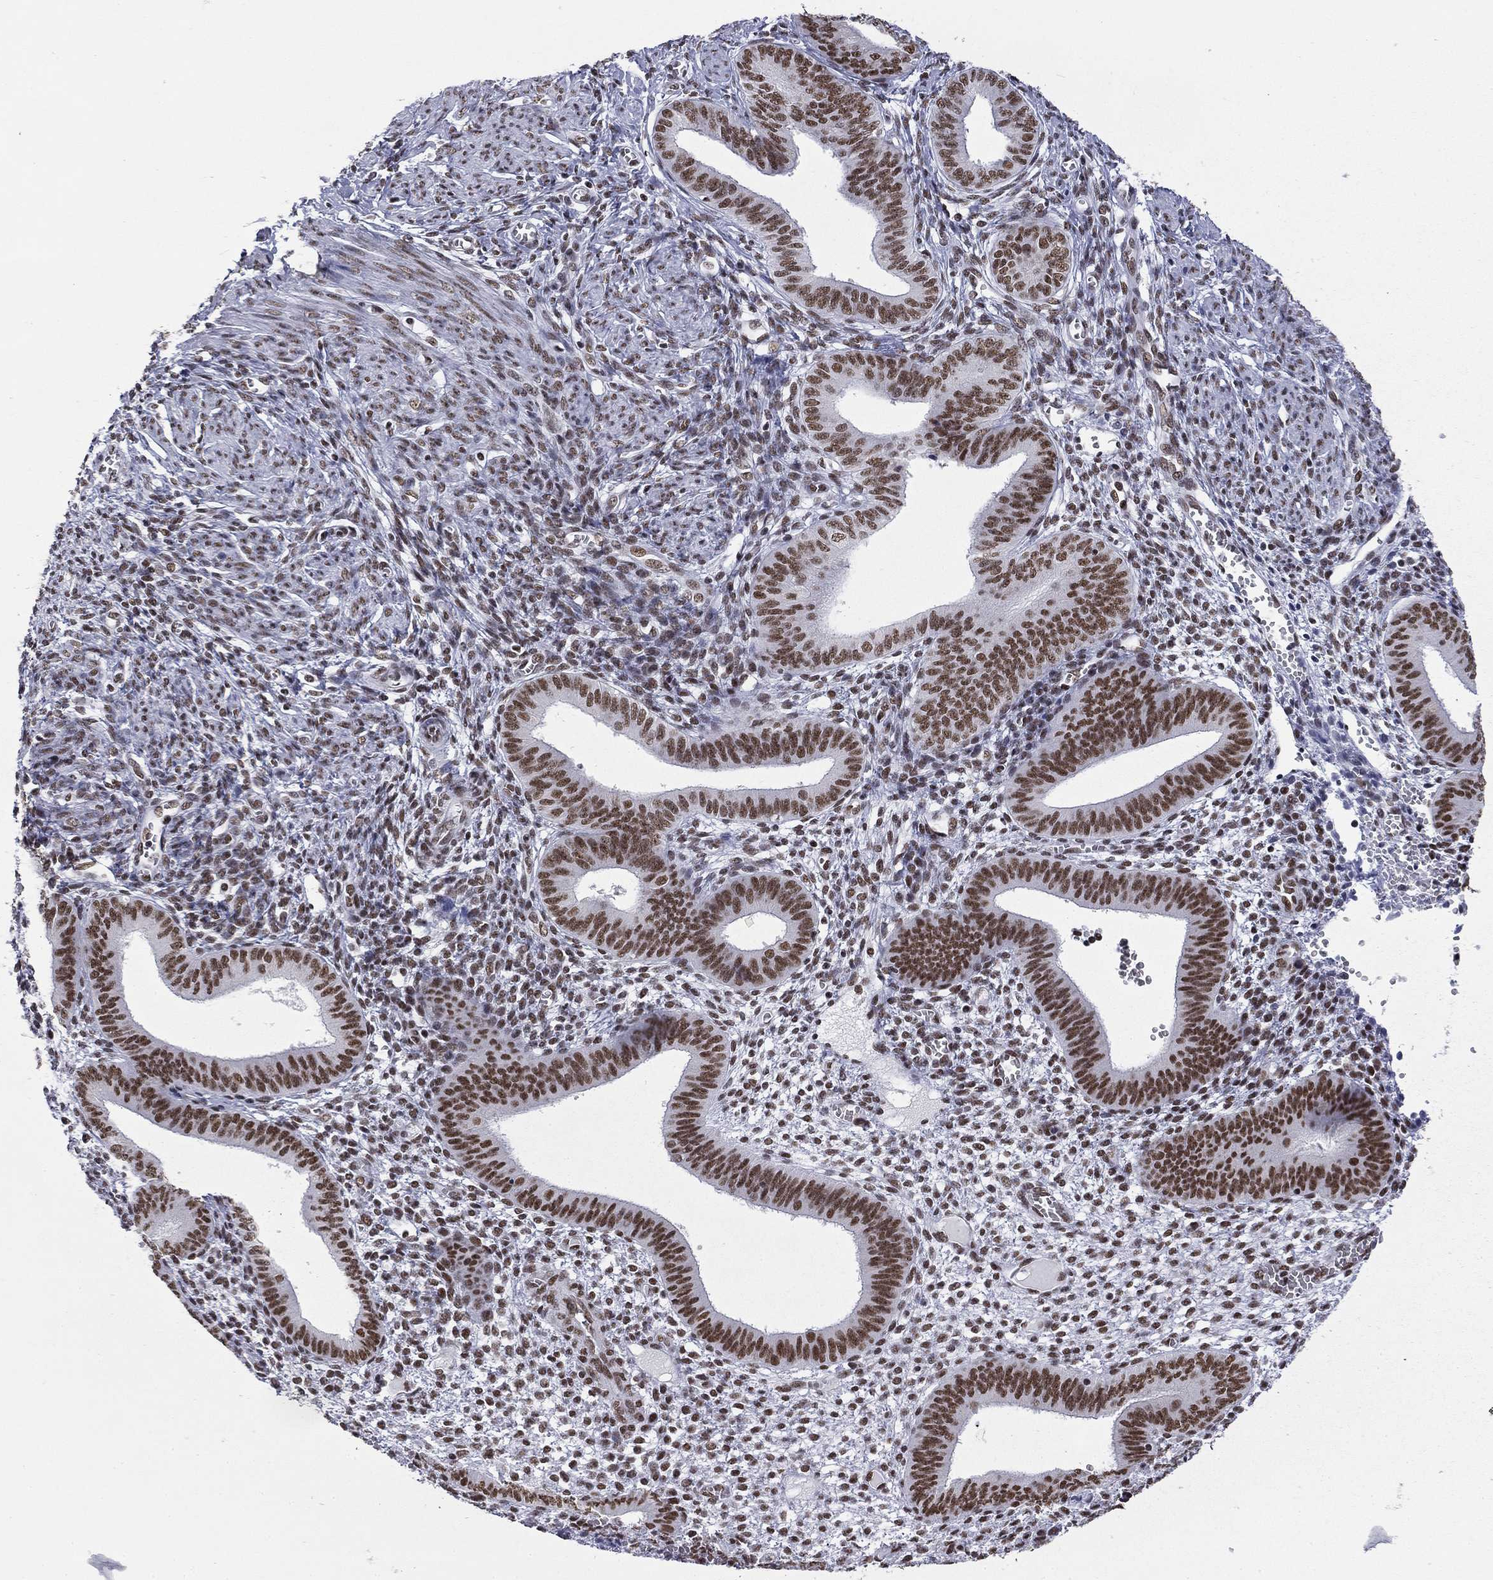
{"staining": {"intensity": "moderate", "quantity": "<25%", "location": "nuclear"}, "tissue": "endometrium", "cell_type": "Cells in endometrial stroma", "image_type": "normal", "snomed": [{"axis": "morphology", "description": "Normal tissue, NOS"}, {"axis": "topography", "description": "Endometrium"}], "caption": "Protein expression analysis of normal human endometrium reveals moderate nuclear expression in about <25% of cells in endometrial stroma. (DAB = brown stain, brightfield microscopy at high magnification).", "gene": "ETV5", "patient": {"sex": "female", "age": 42}}